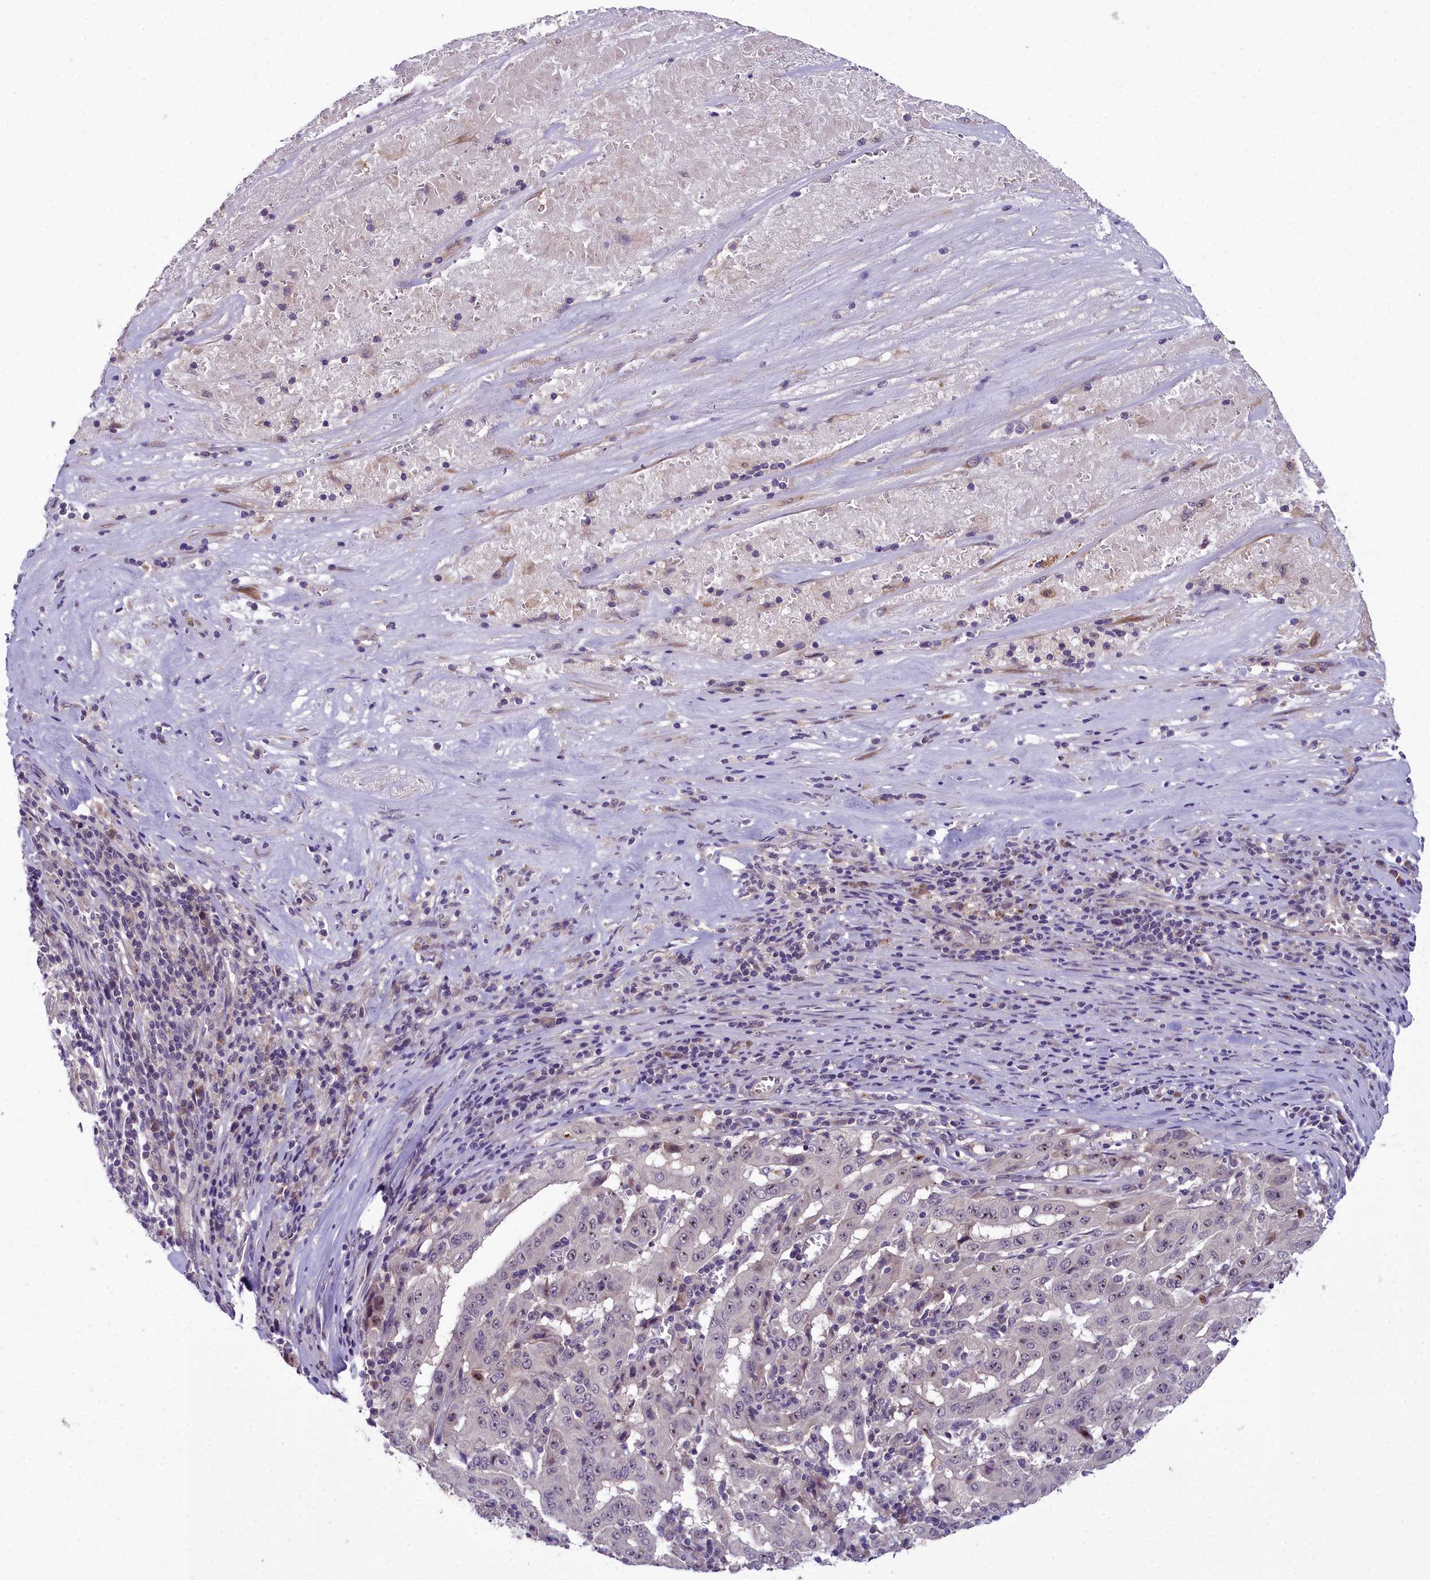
{"staining": {"intensity": "weak", "quantity": "25%-75%", "location": "nuclear"}, "tissue": "pancreatic cancer", "cell_type": "Tumor cells", "image_type": "cancer", "snomed": [{"axis": "morphology", "description": "Adenocarcinoma, NOS"}, {"axis": "topography", "description": "Pancreas"}], "caption": "Immunohistochemistry (IHC) (DAB) staining of pancreatic cancer exhibits weak nuclear protein expression in about 25%-75% of tumor cells.", "gene": "ZNF333", "patient": {"sex": "male", "age": 63}}